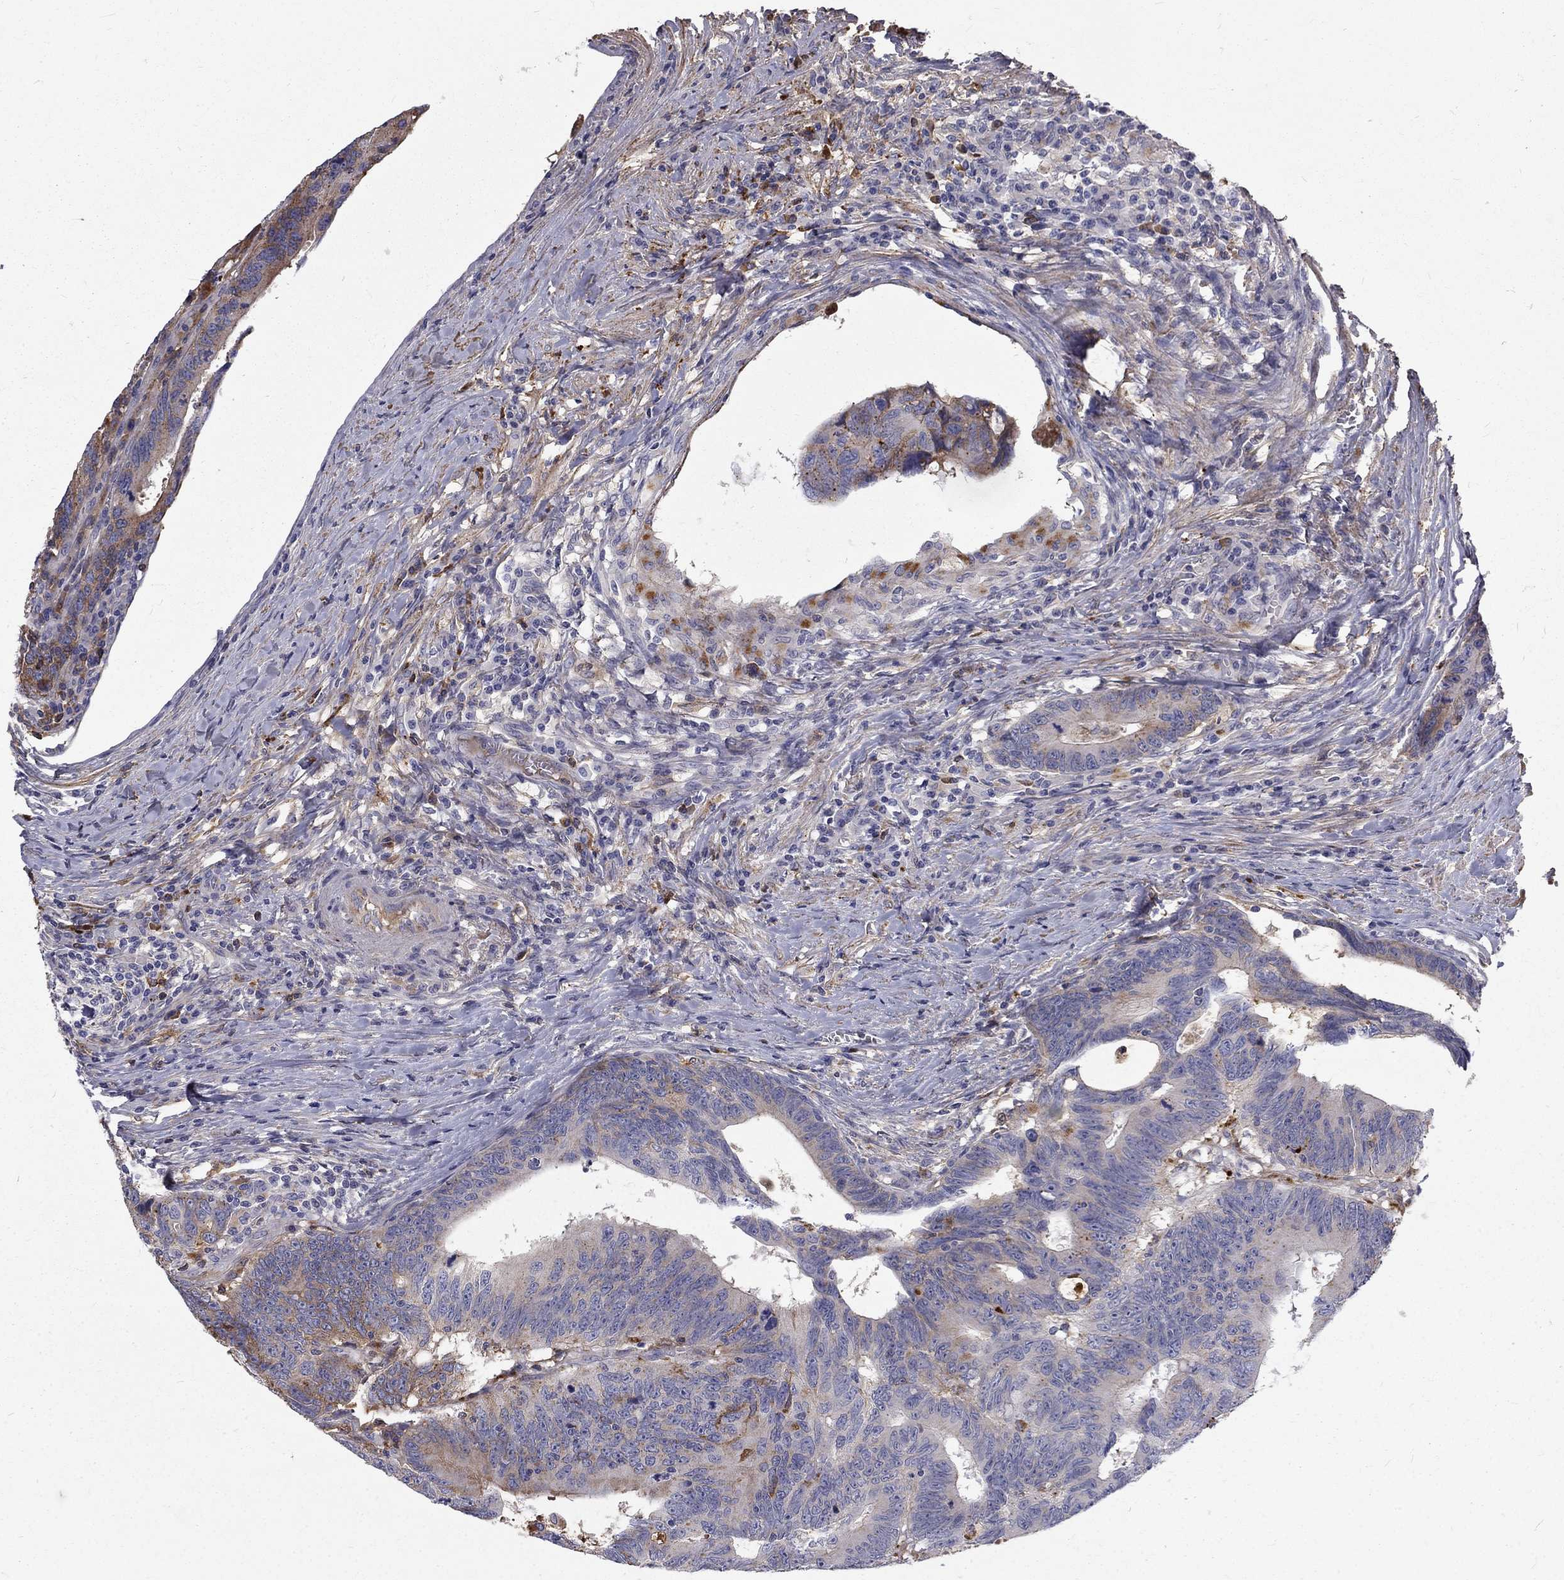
{"staining": {"intensity": "moderate", "quantity": "<25%", "location": "cytoplasmic/membranous"}, "tissue": "colorectal cancer", "cell_type": "Tumor cells", "image_type": "cancer", "snomed": [{"axis": "morphology", "description": "Adenocarcinoma, NOS"}, {"axis": "topography", "description": "Colon"}], "caption": "The immunohistochemical stain shows moderate cytoplasmic/membranous expression in tumor cells of adenocarcinoma (colorectal) tissue.", "gene": "EPDR1", "patient": {"sex": "female", "age": 77}}